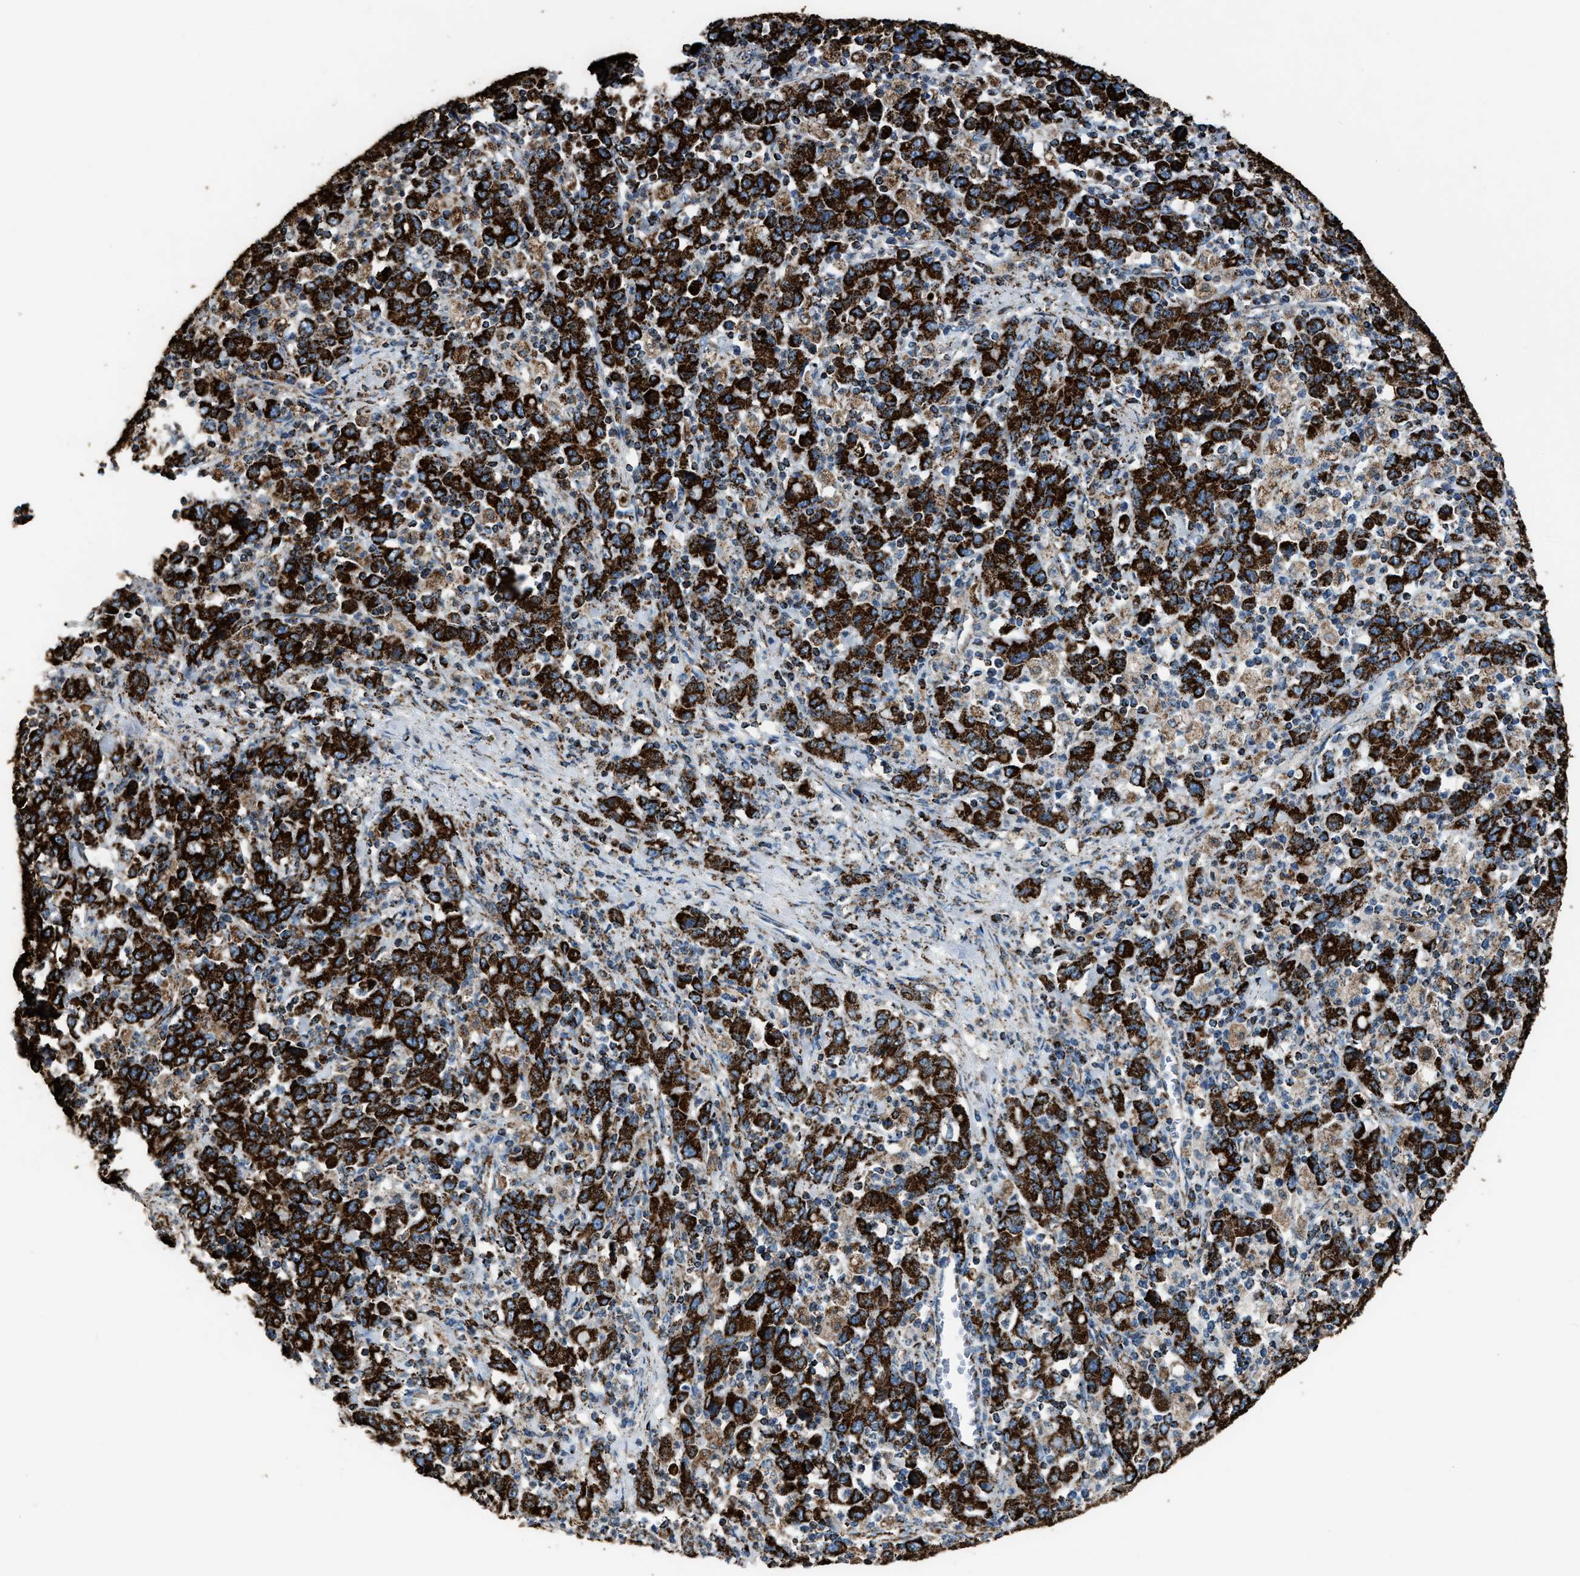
{"staining": {"intensity": "strong", "quantity": ">75%", "location": "cytoplasmic/membranous"}, "tissue": "stomach cancer", "cell_type": "Tumor cells", "image_type": "cancer", "snomed": [{"axis": "morphology", "description": "Adenocarcinoma, NOS"}, {"axis": "topography", "description": "Stomach, upper"}], "caption": "Immunohistochemical staining of stomach cancer shows strong cytoplasmic/membranous protein expression in about >75% of tumor cells.", "gene": "MDH2", "patient": {"sex": "male", "age": 69}}